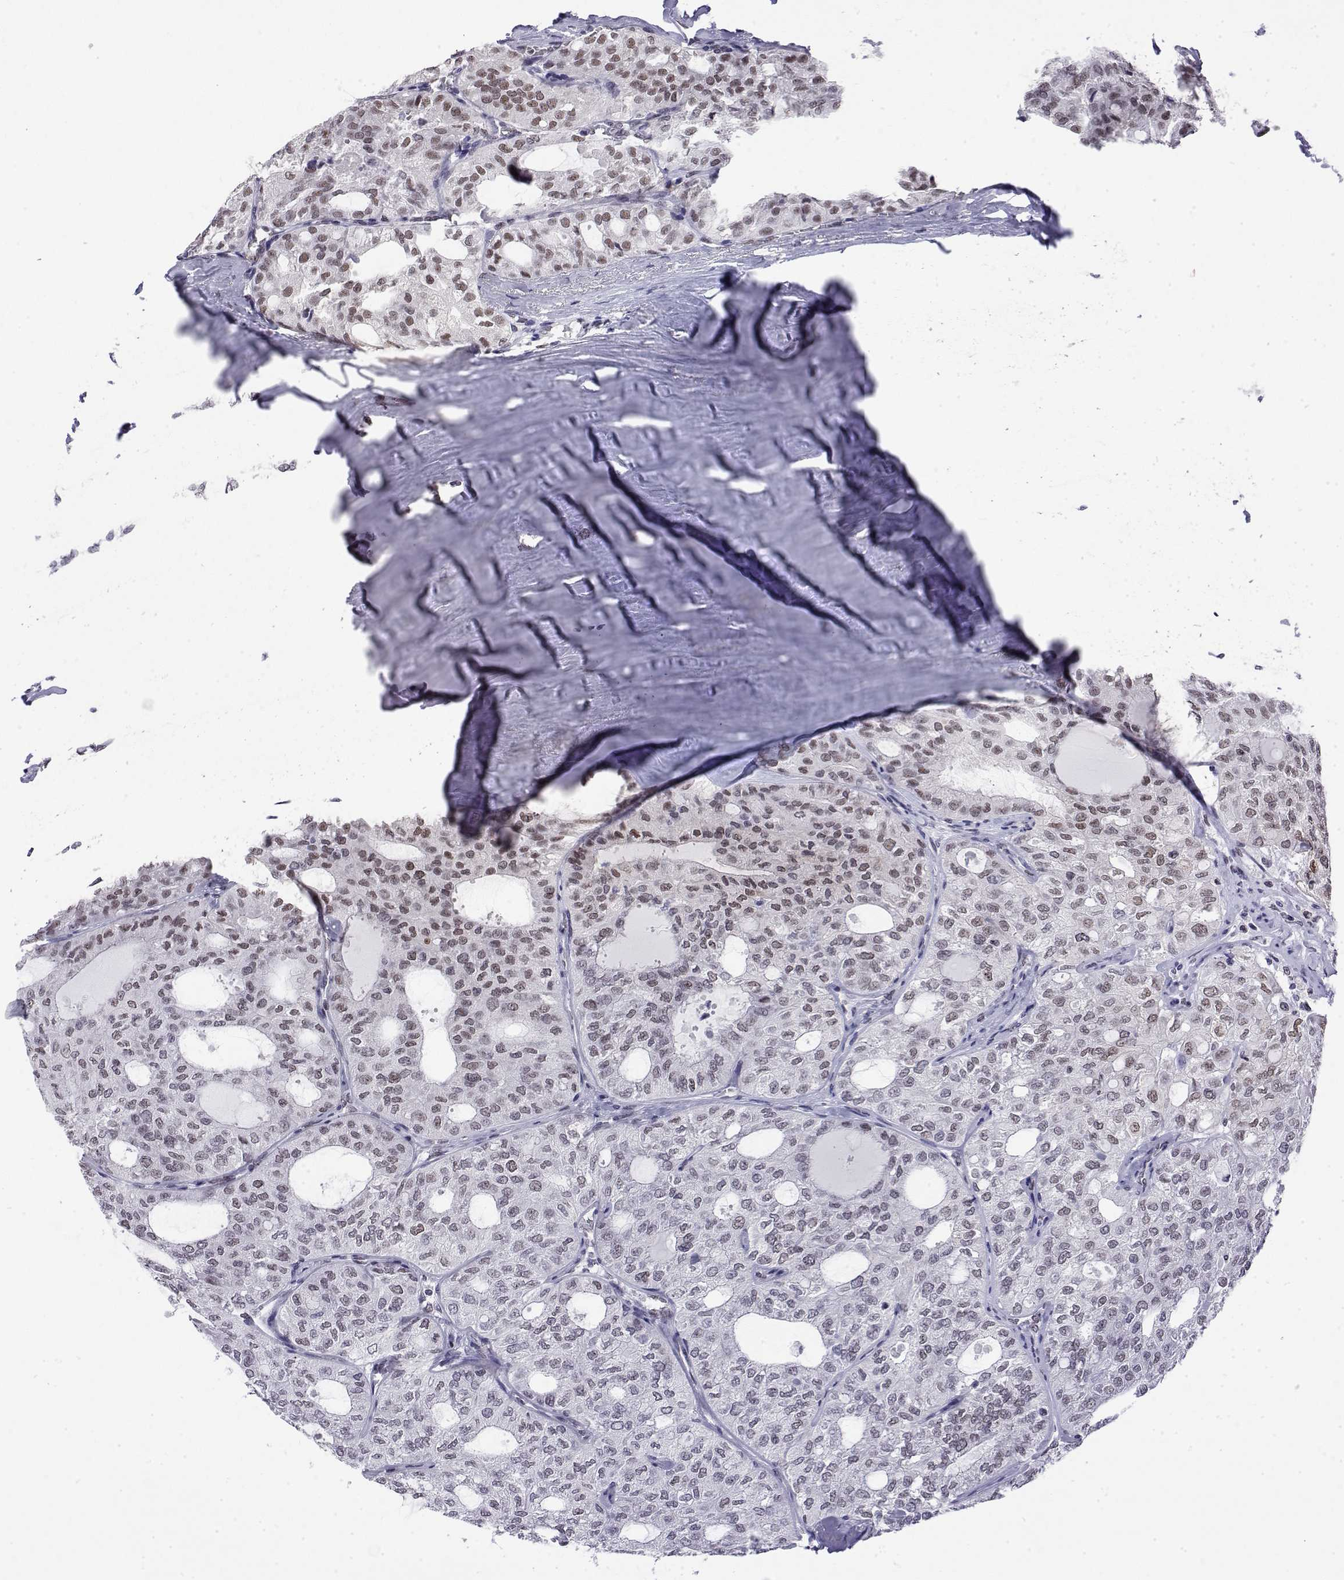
{"staining": {"intensity": "moderate", "quantity": "25%-75%", "location": "nuclear"}, "tissue": "thyroid cancer", "cell_type": "Tumor cells", "image_type": "cancer", "snomed": [{"axis": "morphology", "description": "Follicular adenoma carcinoma, NOS"}, {"axis": "topography", "description": "Thyroid gland"}], "caption": "Immunohistochemical staining of thyroid cancer reveals medium levels of moderate nuclear protein staining in approximately 25%-75% of tumor cells. (DAB (3,3'-diaminobenzidine) IHC, brown staining for protein, blue staining for nuclei).", "gene": "POLDIP3", "patient": {"sex": "male", "age": 75}}